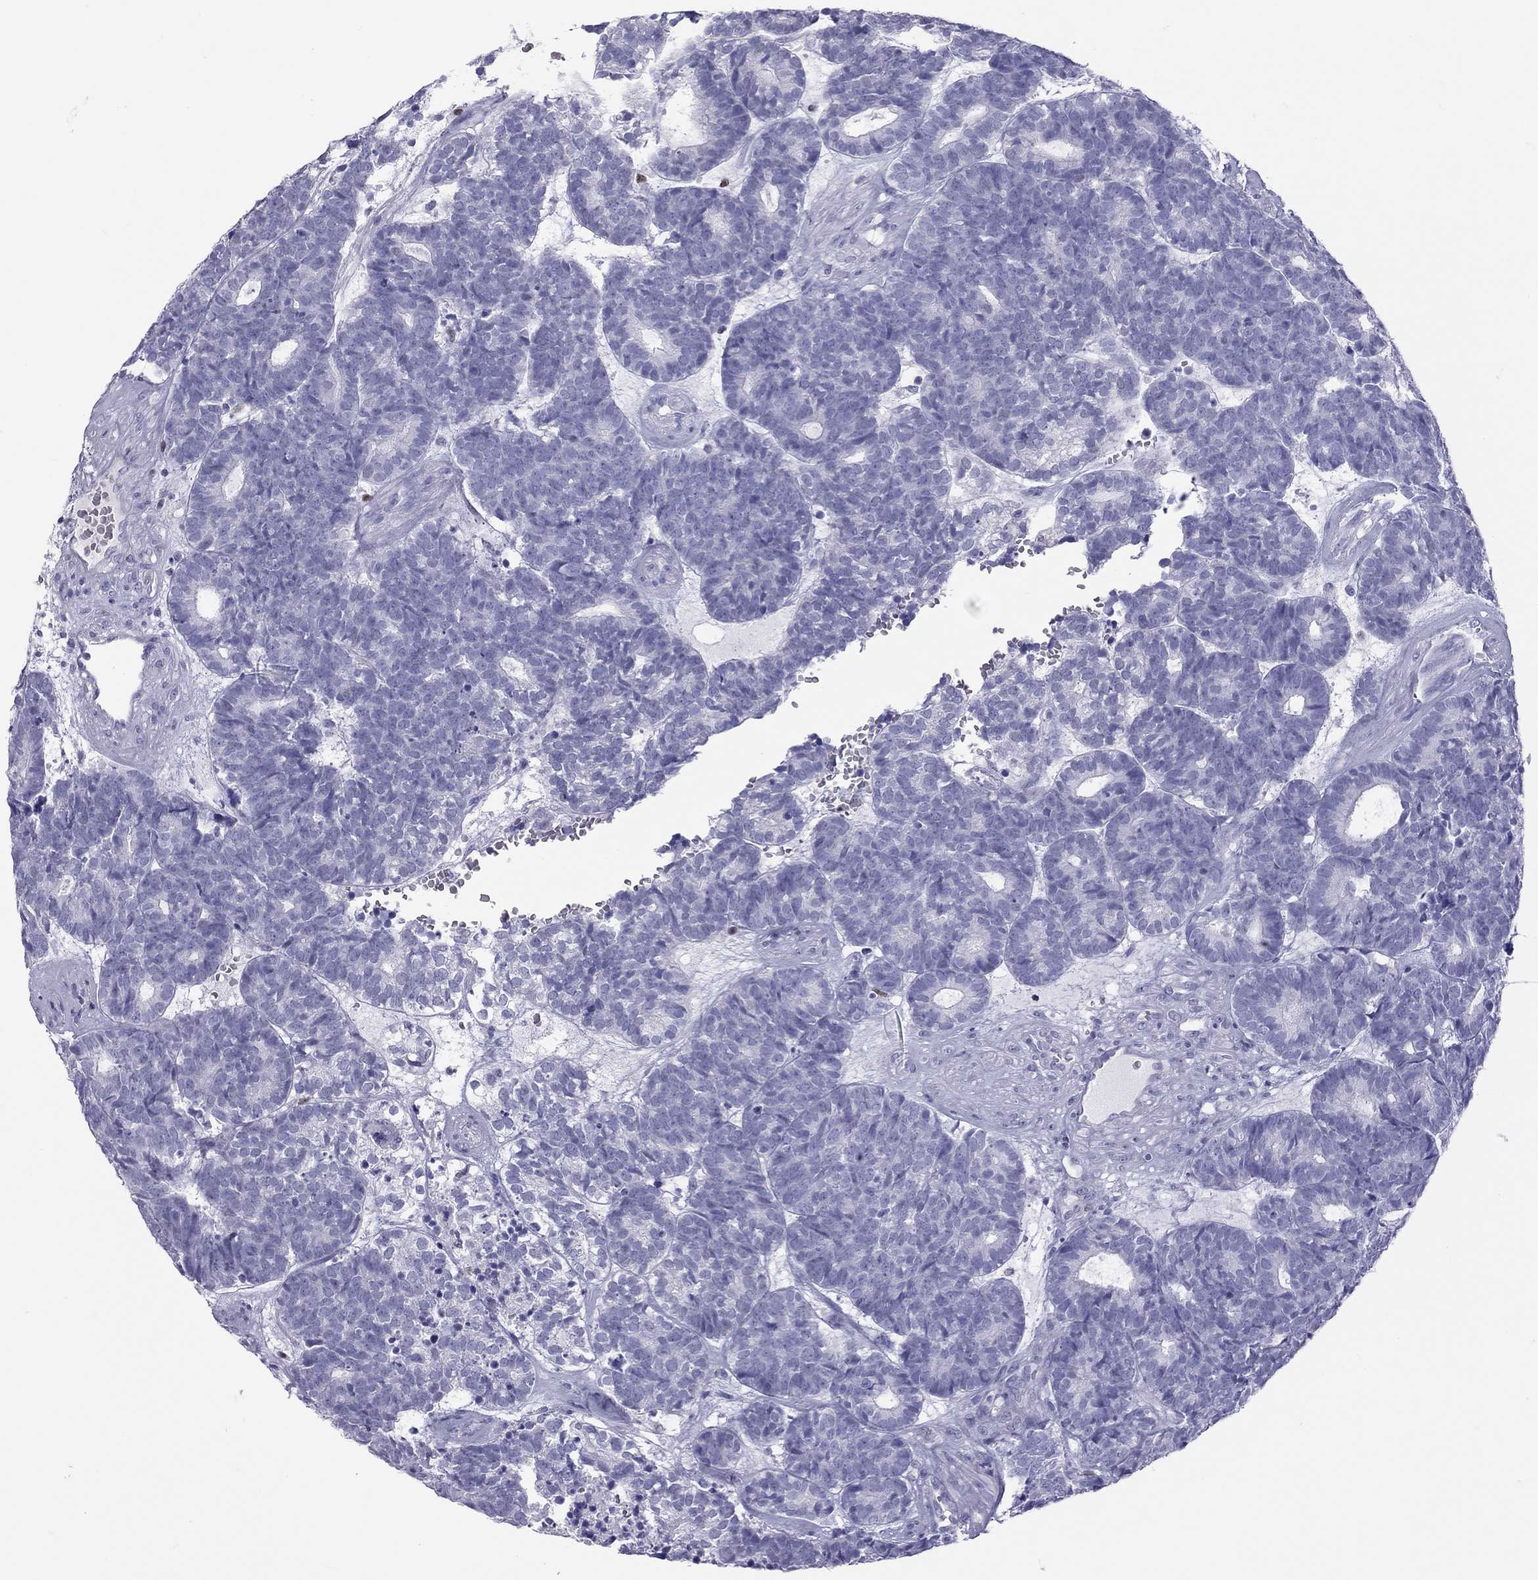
{"staining": {"intensity": "negative", "quantity": "none", "location": "none"}, "tissue": "head and neck cancer", "cell_type": "Tumor cells", "image_type": "cancer", "snomed": [{"axis": "morphology", "description": "Adenocarcinoma, NOS"}, {"axis": "topography", "description": "Head-Neck"}], "caption": "A photomicrograph of human adenocarcinoma (head and neck) is negative for staining in tumor cells. The staining was performed using DAB to visualize the protein expression in brown, while the nuclei were stained in blue with hematoxylin (Magnification: 20x).", "gene": "STAG3", "patient": {"sex": "female", "age": 81}}